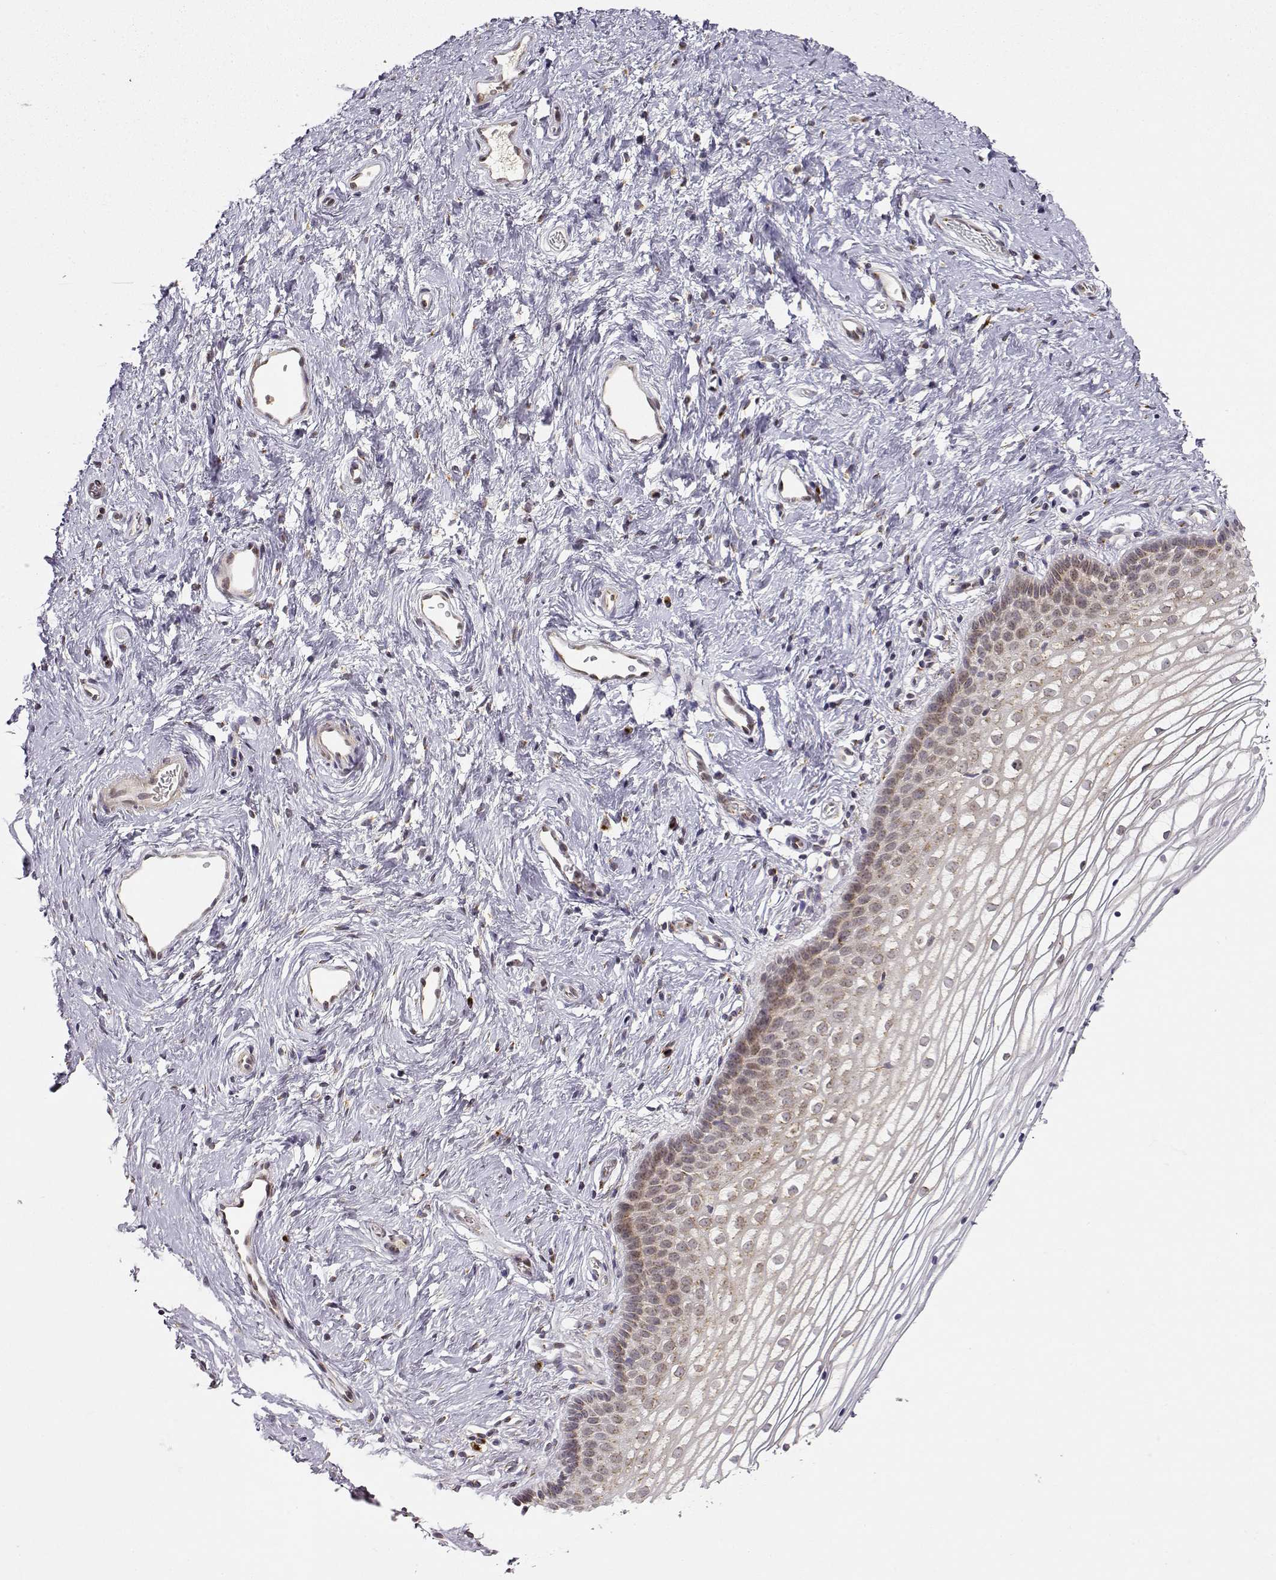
{"staining": {"intensity": "weak", "quantity": ">75%", "location": "cytoplasmic/membranous"}, "tissue": "vagina", "cell_type": "Squamous epithelial cells", "image_type": "normal", "snomed": [{"axis": "morphology", "description": "Normal tissue, NOS"}, {"axis": "topography", "description": "Vagina"}], "caption": "About >75% of squamous epithelial cells in benign vagina exhibit weak cytoplasmic/membranous protein staining as visualized by brown immunohistochemical staining.", "gene": "ERGIC2", "patient": {"sex": "female", "age": 36}}